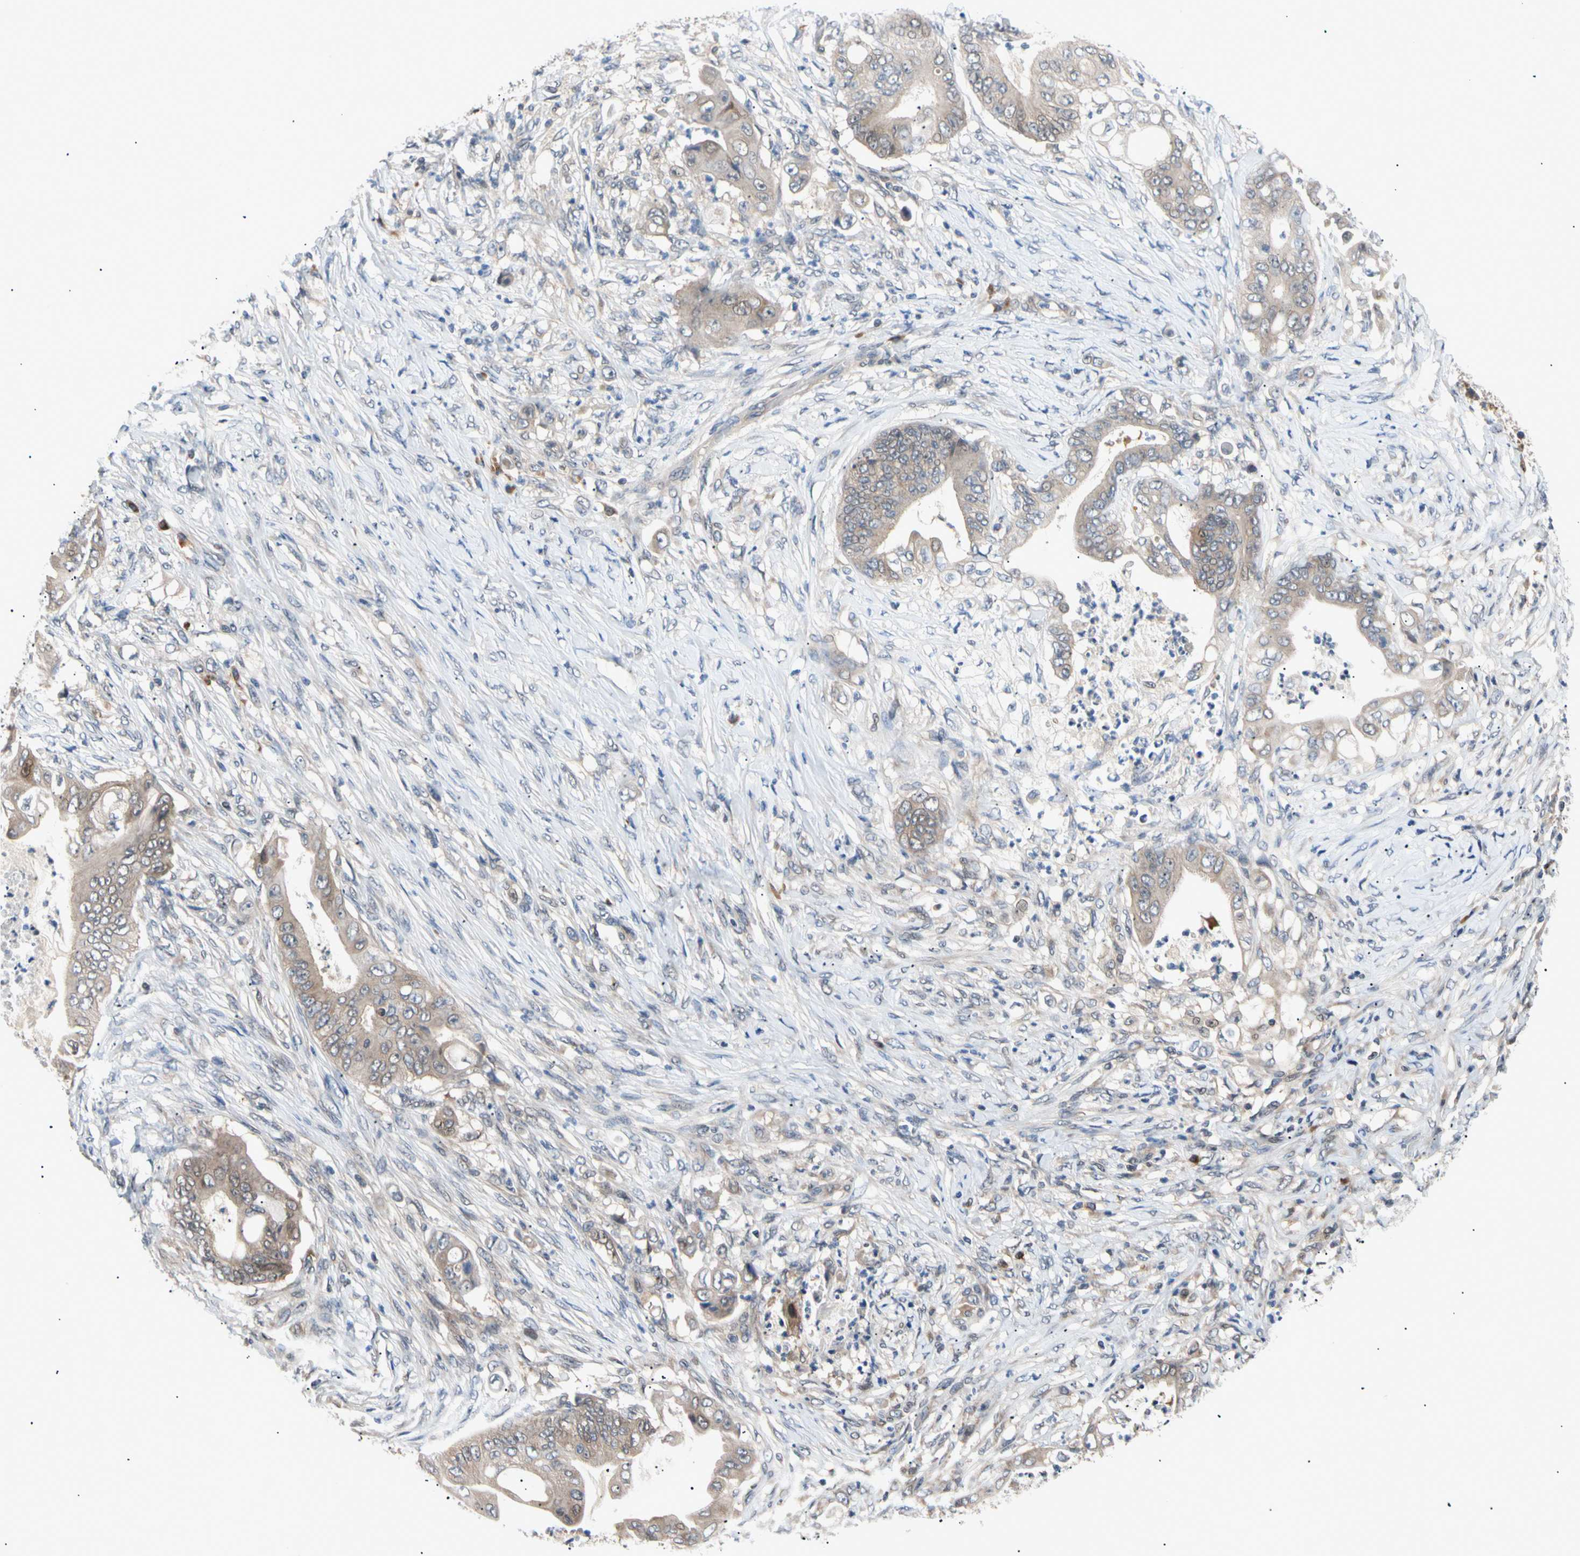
{"staining": {"intensity": "weak", "quantity": ">75%", "location": "cytoplasmic/membranous"}, "tissue": "stomach cancer", "cell_type": "Tumor cells", "image_type": "cancer", "snomed": [{"axis": "morphology", "description": "Adenocarcinoma, NOS"}, {"axis": "topography", "description": "Stomach"}], "caption": "Stomach cancer was stained to show a protein in brown. There is low levels of weak cytoplasmic/membranous expression in about >75% of tumor cells.", "gene": "SEC23B", "patient": {"sex": "female", "age": 73}}